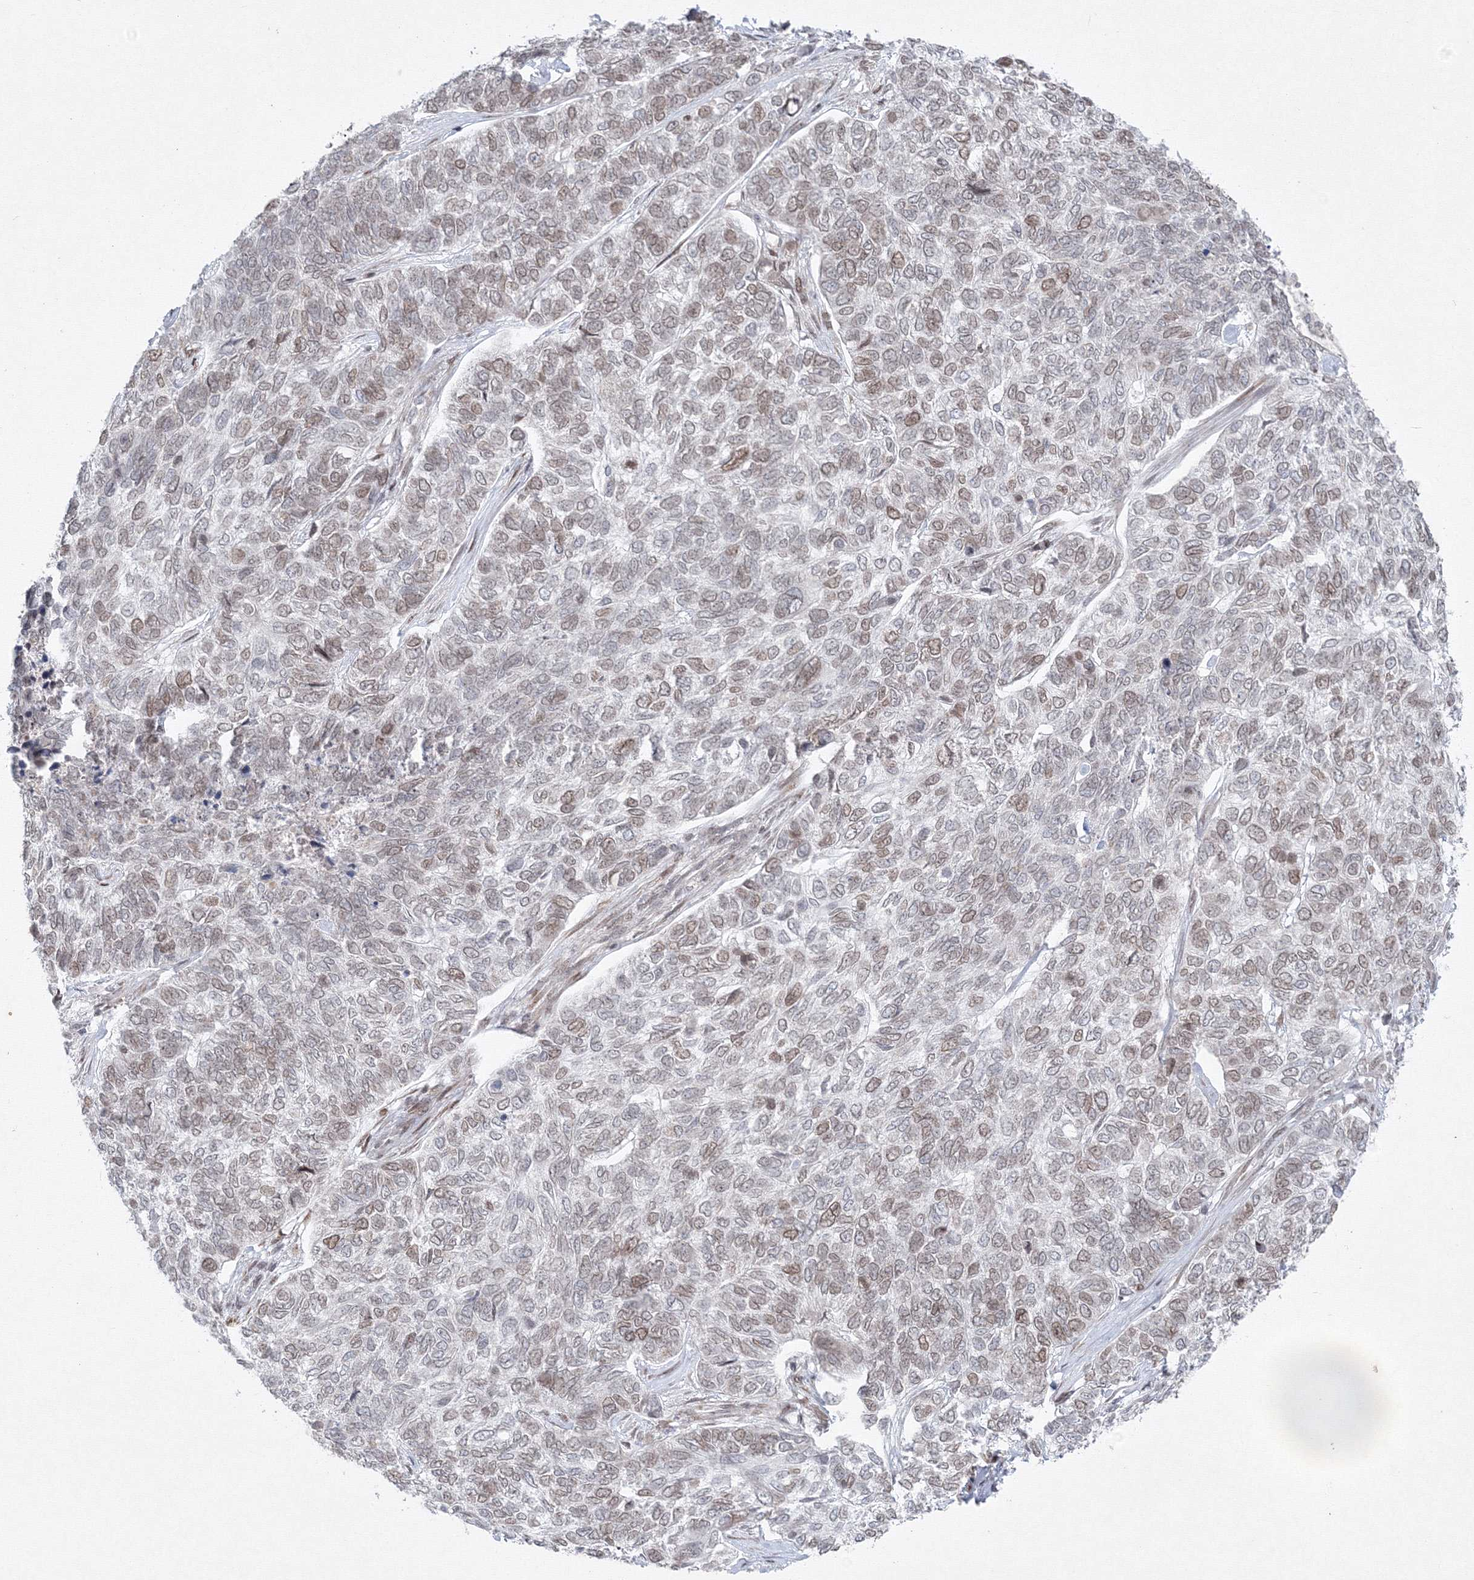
{"staining": {"intensity": "weak", "quantity": "<25%", "location": "nuclear"}, "tissue": "skin cancer", "cell_type": "Tumor cells", "image_type": "cancer", "snomed": [{"axis": "morphology", "description": "Basal cell carcinoma"}, {"axis": "topography", "description": "Skin"}], "caption": "Immunohistochemical staining of human skin basal cell carcinoma shows no significant positivity in tumor cells. (Immunohistochemistry (ihc), brightfield microscopy, high magnification).", "gene": "KIF4A", "patient": {"sex": "female", "age": 65}}